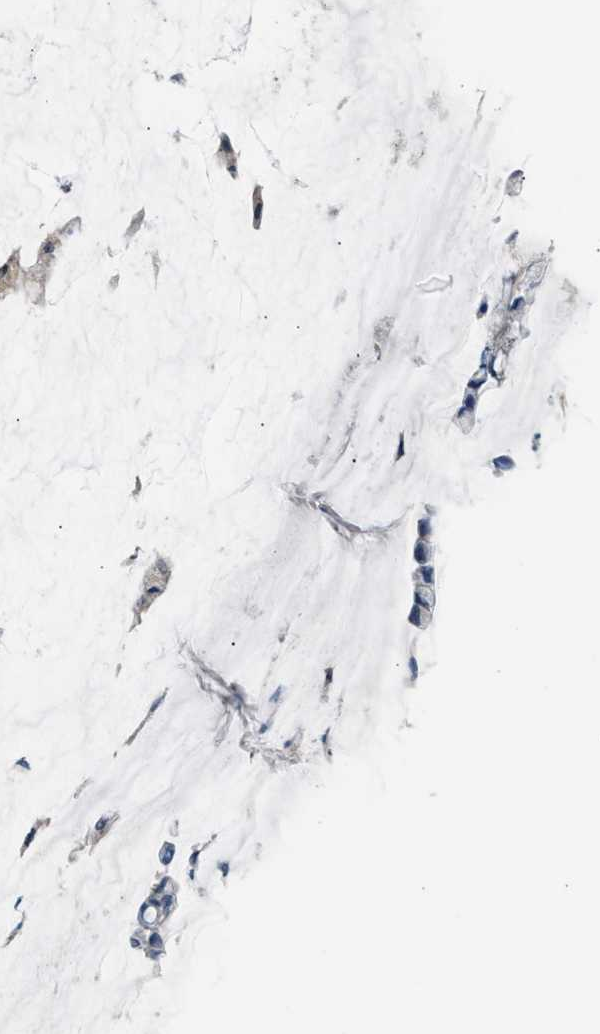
{"staining": {"intensity": "negative", "quantity": "none", "location": "none"}, "tissue": "pancreatic cancer", "cell_type": "Tumor cells", "image_type": "cancer", "snomed": [{"axis": "morphology", "description": "Adenocarcinoma, NOS"}, {"axis": "topography", "description": "Pancreas"}], "caption": "This image is of pancreatic adenocarcinoma stained with immunohistochemistry (IHC) to label a protein in brown with the nuclei are counter-stained blue. There is no staining in tumor cells.", "gene": "NQO2", "patient": {"sex": "male", "age": 41}}